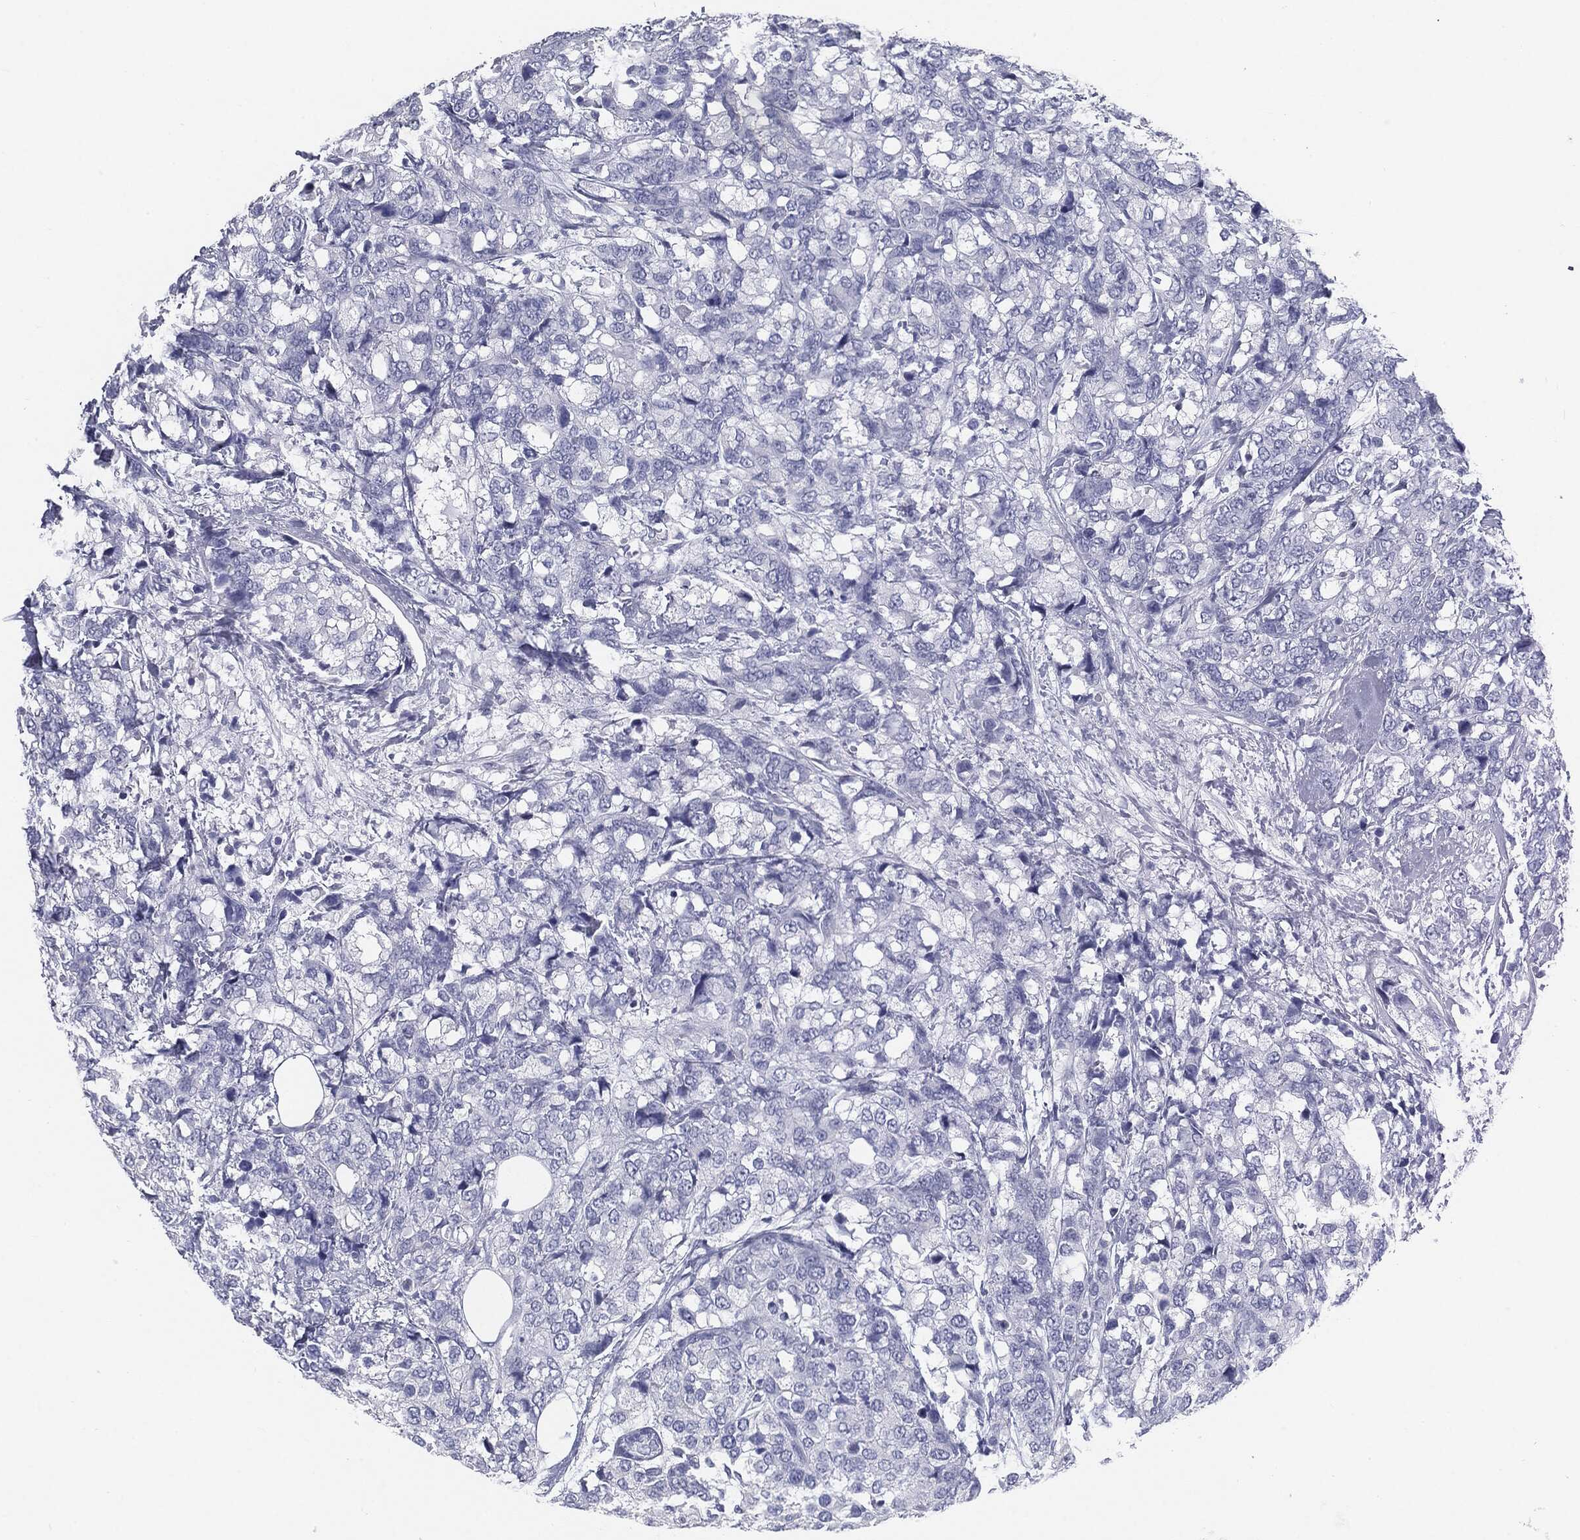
{"staining": {"intensity": "negative", "quantity": "none", "location": "none"}, "tissue": "breast cancer", "cell_type": "Tumor cells", "image_type": "cancer", "snomed": [{"axis": "morphology", "description": "Lobular carcinoma"}, {"axis": "topography", "description": "Breast"}], "caption": "Breast cancer (lobular carcinoma) was stained to show a protein in brown. There is no significant staining in tumor cells.", "gene": "CUZD1", "patient": {"sex": "female", "age": 59}}